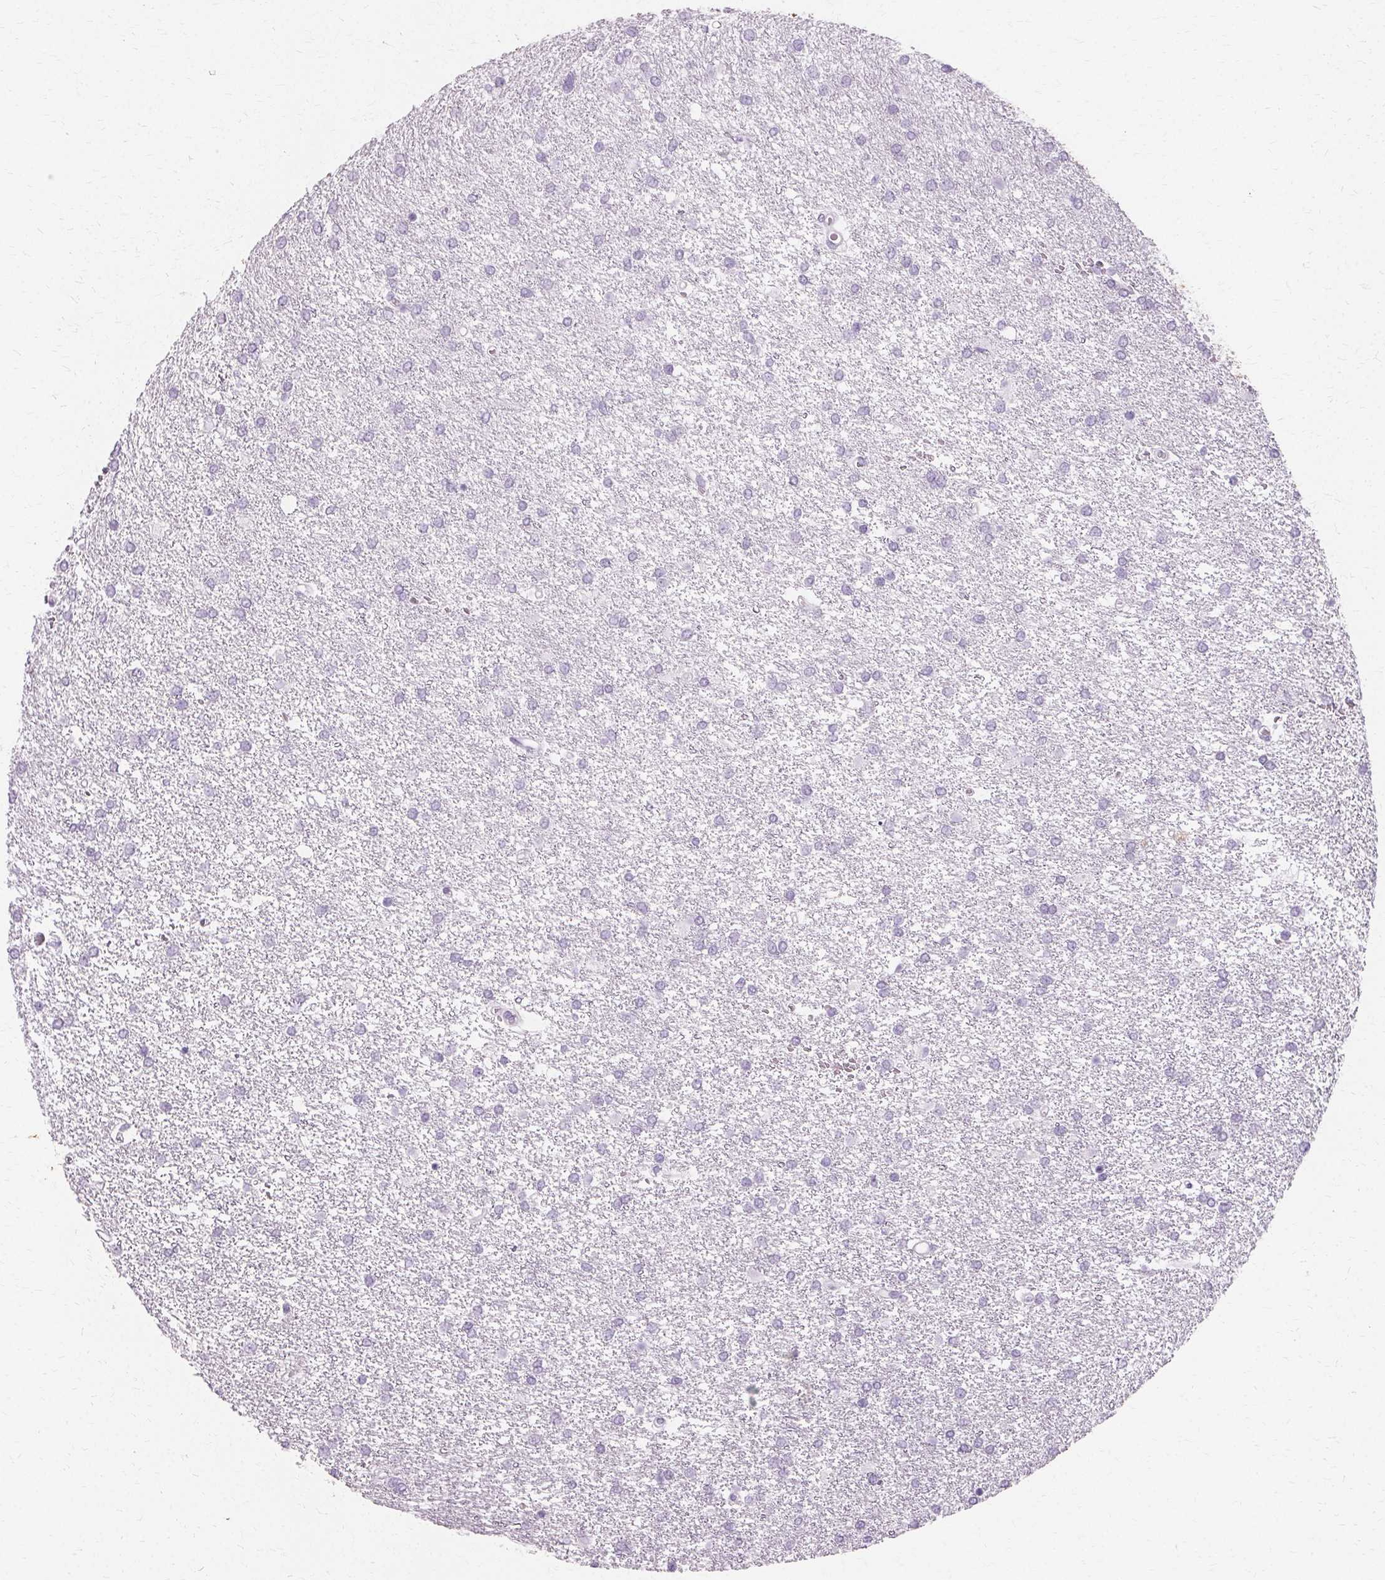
{"staining": {"intensity": "negative", "quantity": "none", "location": "none"}, "tissue": "glioma", "cell_type": "Tumor cells", "image_type": "cancer", "snomed": [{"axis": "morphology", "description": "Glioma, malignant, High grade"}, {"axis": "topography", "description": "Brain"}], "caption": "Tumor cells show no significant protein positivity in glioma.", "gene": "KRT6C", "patient": {"sex": "female", "age": 61}}